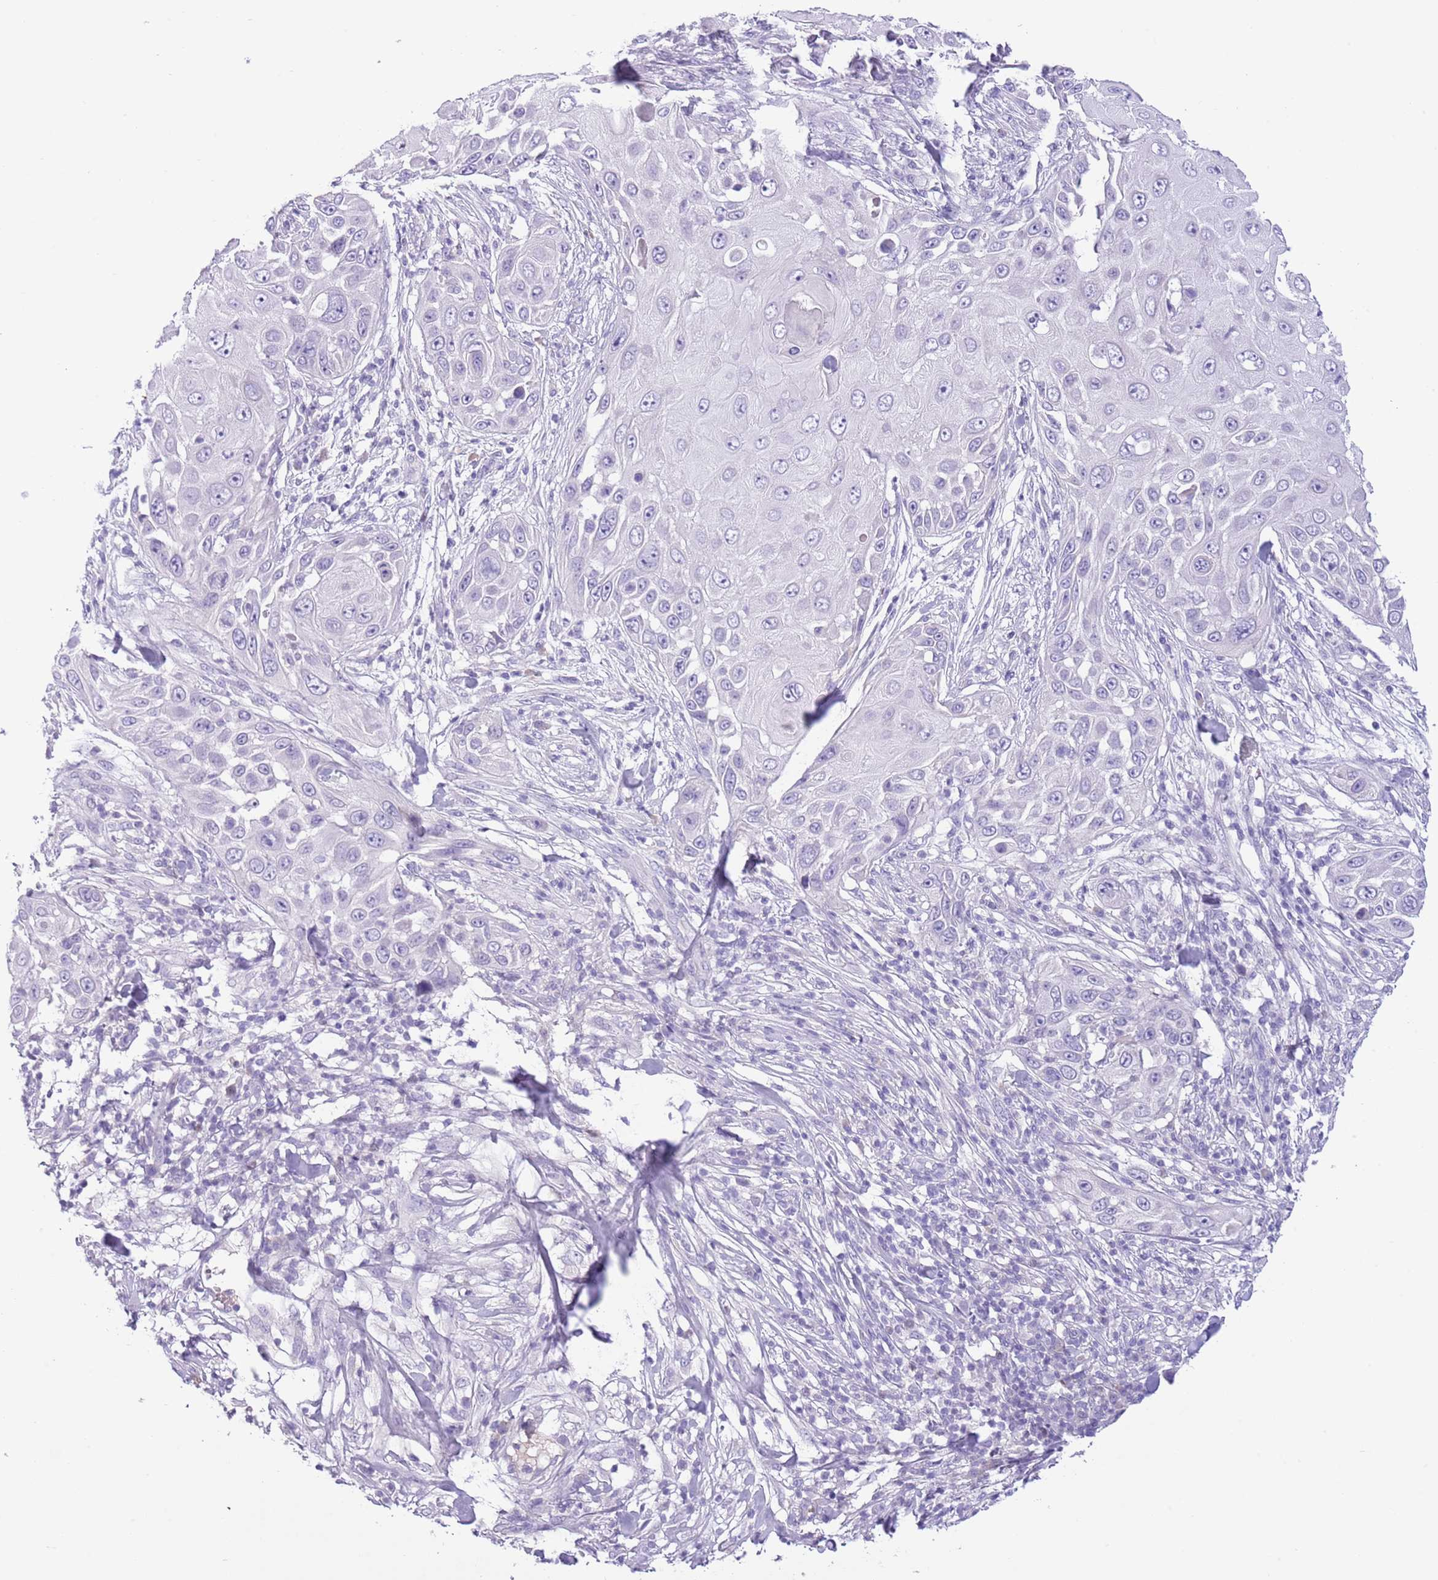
{"staining": {"intensity": "negative", "quantity": "none", "location": "none"}, "tissue": "skin cancer", "cell_type": "Tumor cells", "image_type": "cancer", "snomed": [{"axis": "morphology", "description": "Squamous cell carcinoma, NOS"}, {"axis": "topography", "description": "Skin"}], "caption": "Immunohistochemistry of human skin cancer shows no expression in tumor cells.", "gene": "TOX2", "patient": {"sex": "female", "age": 44}}